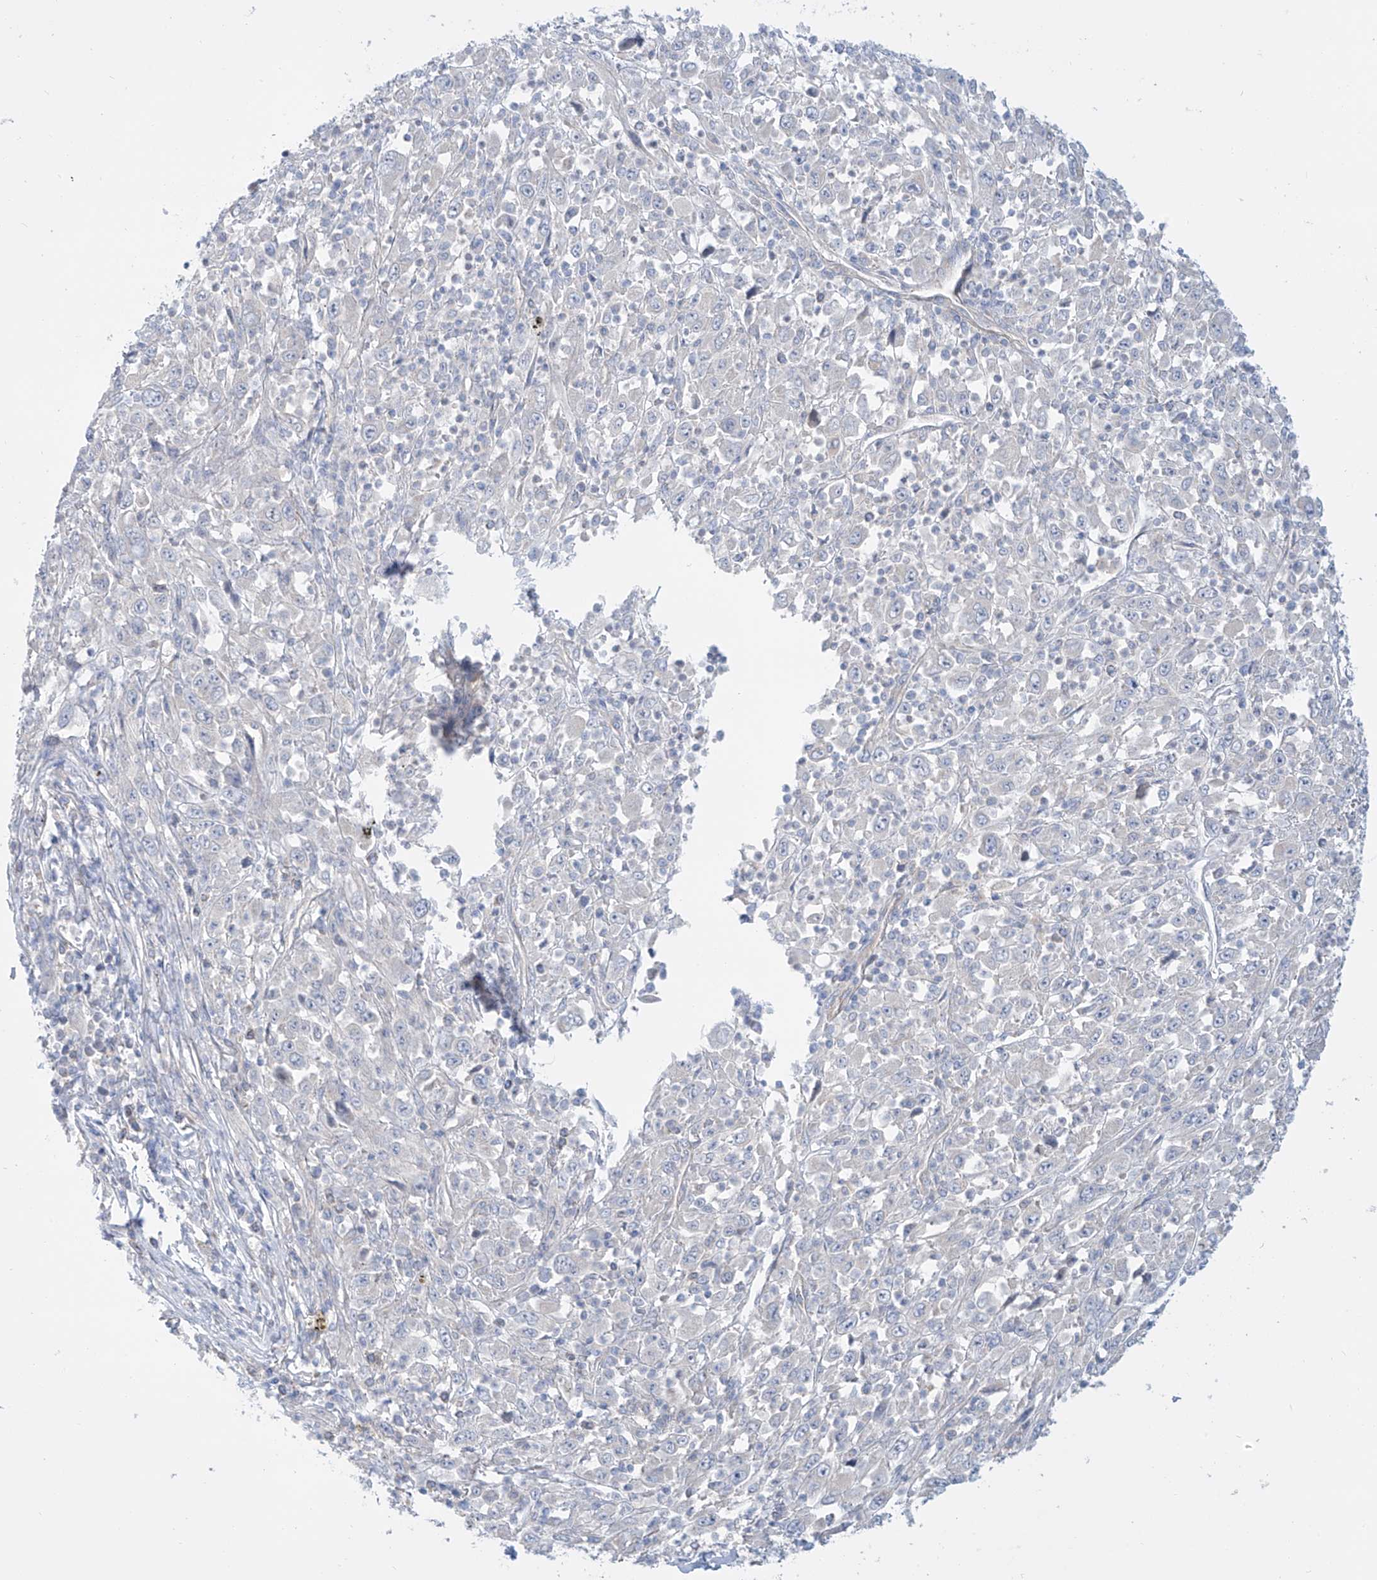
{"staining": {"intensity": "negative", "quantity": "none", "location": "none"}, "tissue": "melanoma", "cell_type": "Tumor cells", "image_type": "cancer", "snomed": [{"axis": "morphology", "description": "Malignant melanoma, Metastatic site"}, {"axis": "topography", "description": "Skin"}], "caption": "The photomicrograph exhibits no significant expression in tumor cells of melanoma.", "gene": "TMEM209", "patient": {"sex": "female", "age": 56}}